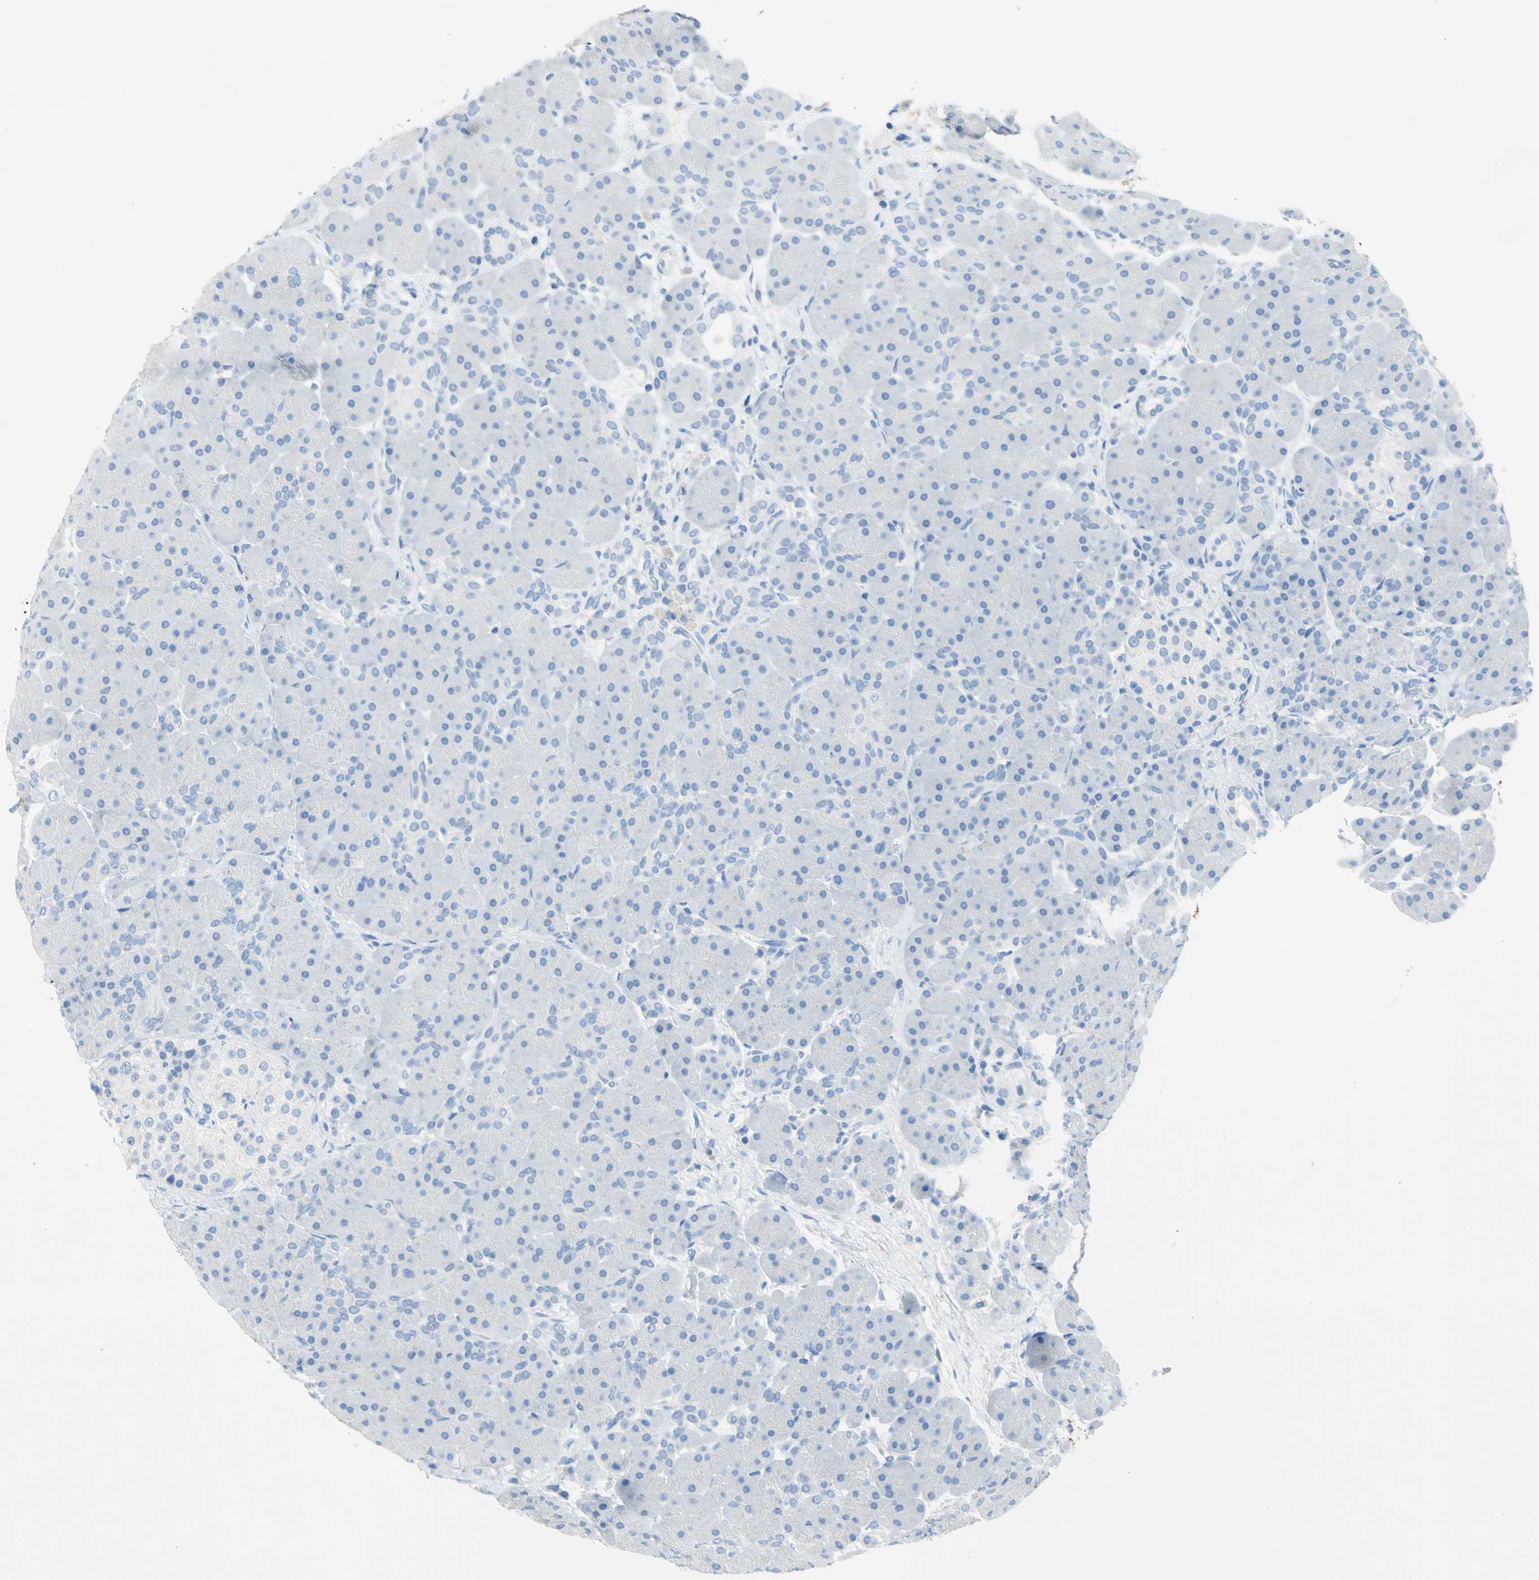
{"staining": {"intensity": "negative", "quantity": "none", "location": "none"}, "tissue": "pancreas", "cell_type": "Exocrine glandular cells", "image_type": "normal", "snomed": [{"axis": "morphology", "description": "Normal tissue, NOS"}, {"axis": "topography", "description": "Pancreas"}], "caption": "Benign pancreas was stained to show a protein in brown. There is no significant staining in exocrine glandular cells. (Stains: DAB (3,3'-diaminobenzidine) immunohistochemistry (IHC) with hematoxylin counter stain, Microscopy: brightfield microscopy at high magnification).", "gene": "PKLR", "patient": {"sex": "male", "age": 66}}